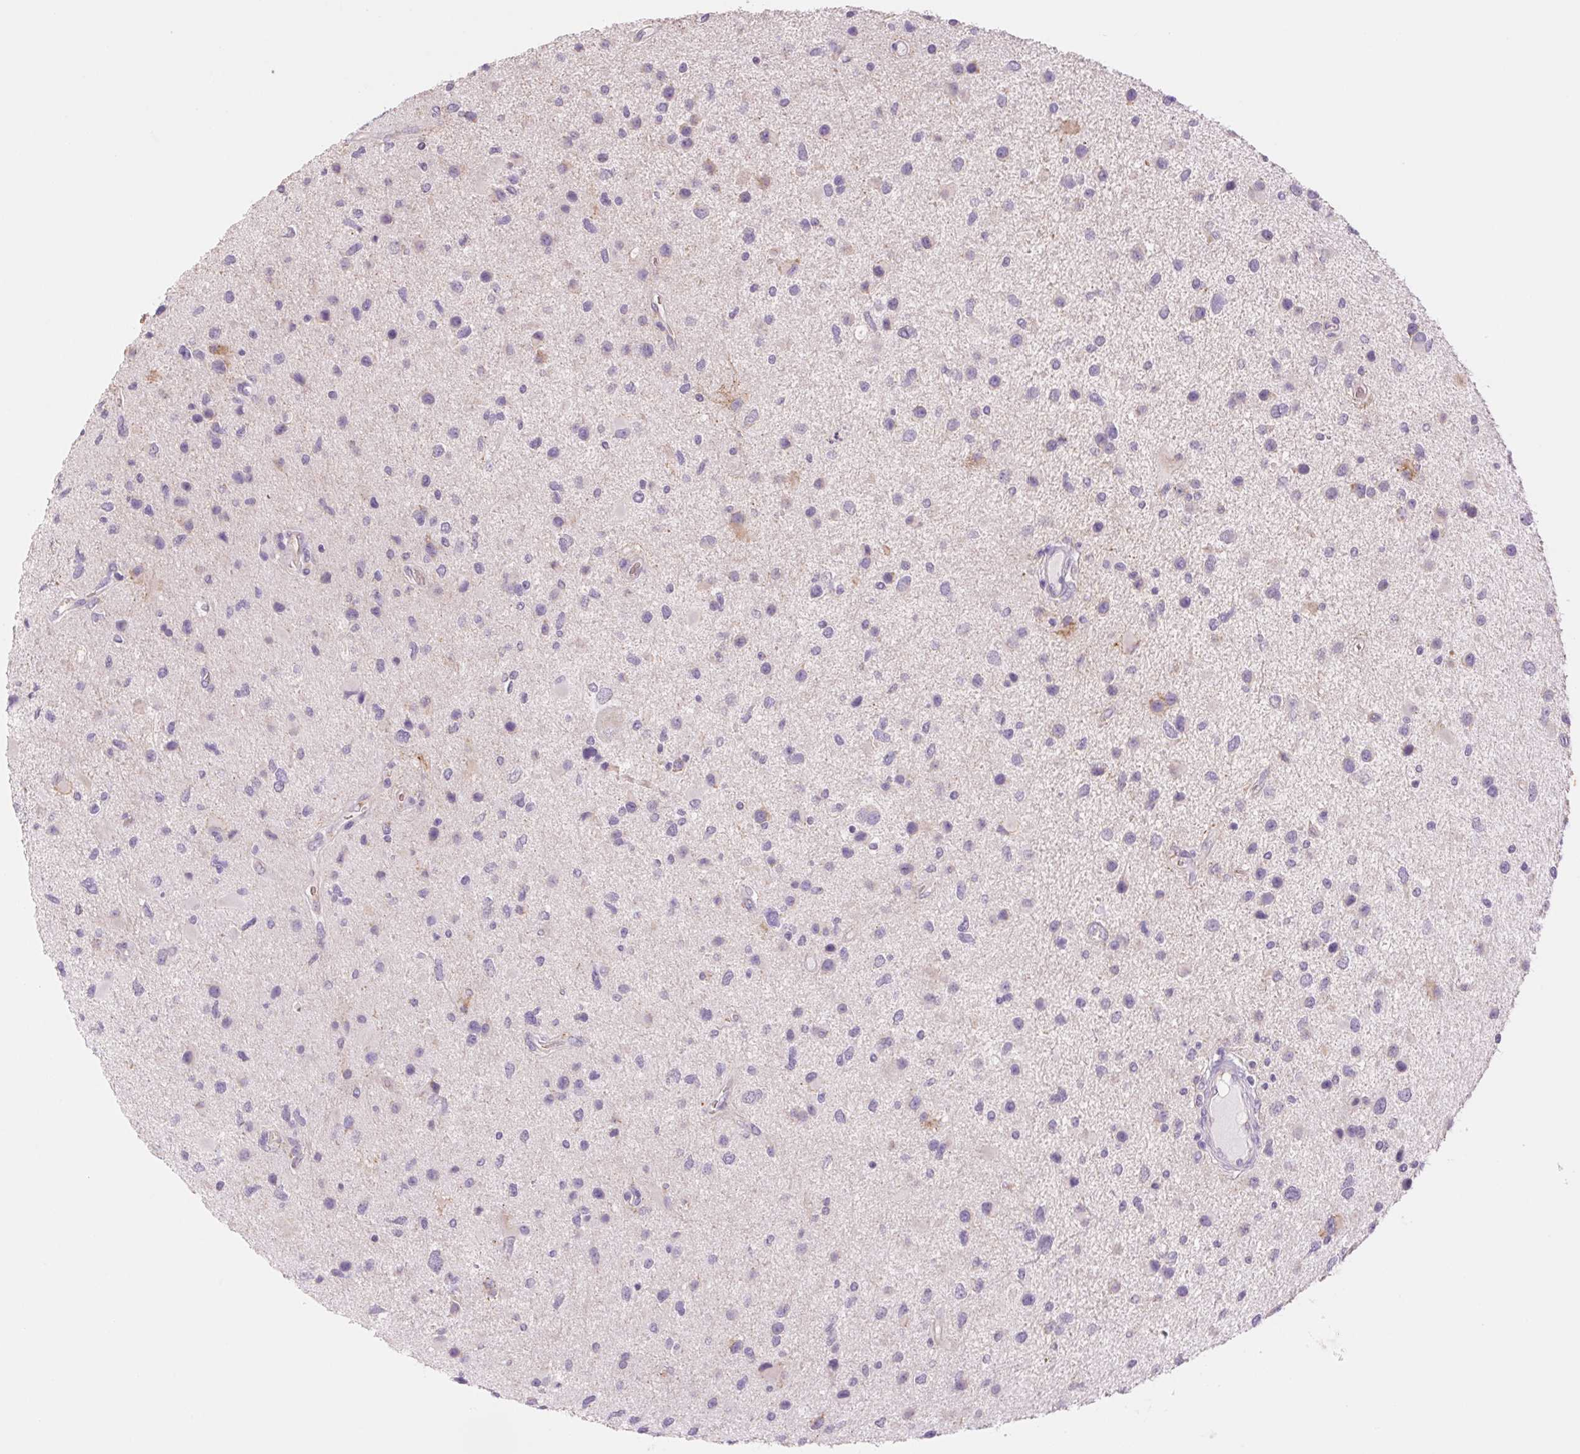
{"staining": {"intensity": "negative", "quantity": "none", "location": "none"}, "tissue": "glioma", "cell_type": "Tumor cells", "image_type": "cancer", "snomed": [{"axis": "morphology", "description": "Glioma, malignant, Low grade"}, {"axis": "topography", "description": "Brain"}], "caption": "Immunohistochemical staining of glioma exhibits no significant positivity in tumor cells.", "gene": "IGFL3", "patient": {"sex": "female", "age": 32}}